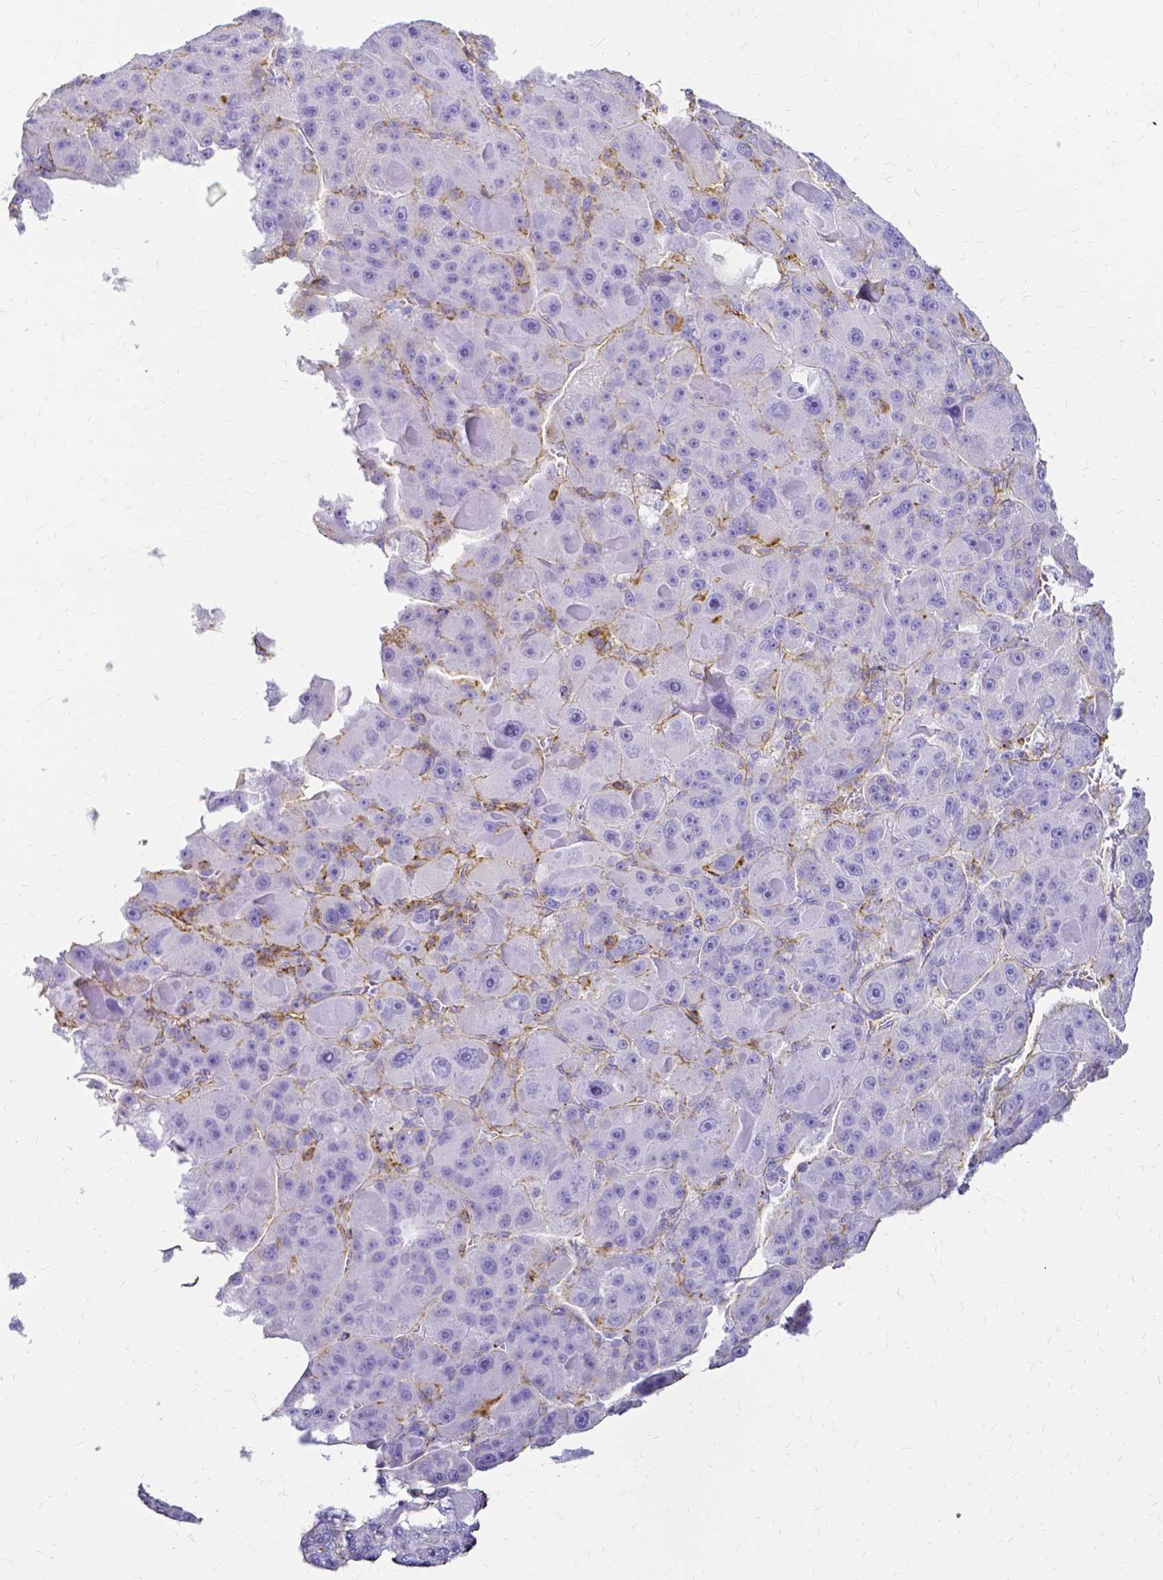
{"staining": {"intensity": "negative", "quantity": "none", "location": "none"}, "tissue": "liver cancer", "cell_type": "Tumor cells", "image_type": "cancer", "snomed": [{"axis": "morphology", "description": "Carcinoma, Hepatocellular, NOS"}, {"axis": "topography", "description": "Liver"}], "caption": "Tumor cells are negative for protein expression in human liver hepatocellular carcinoma.", "gene": "HSPA12A", "patient": {"sex": "male", "age": 76}}